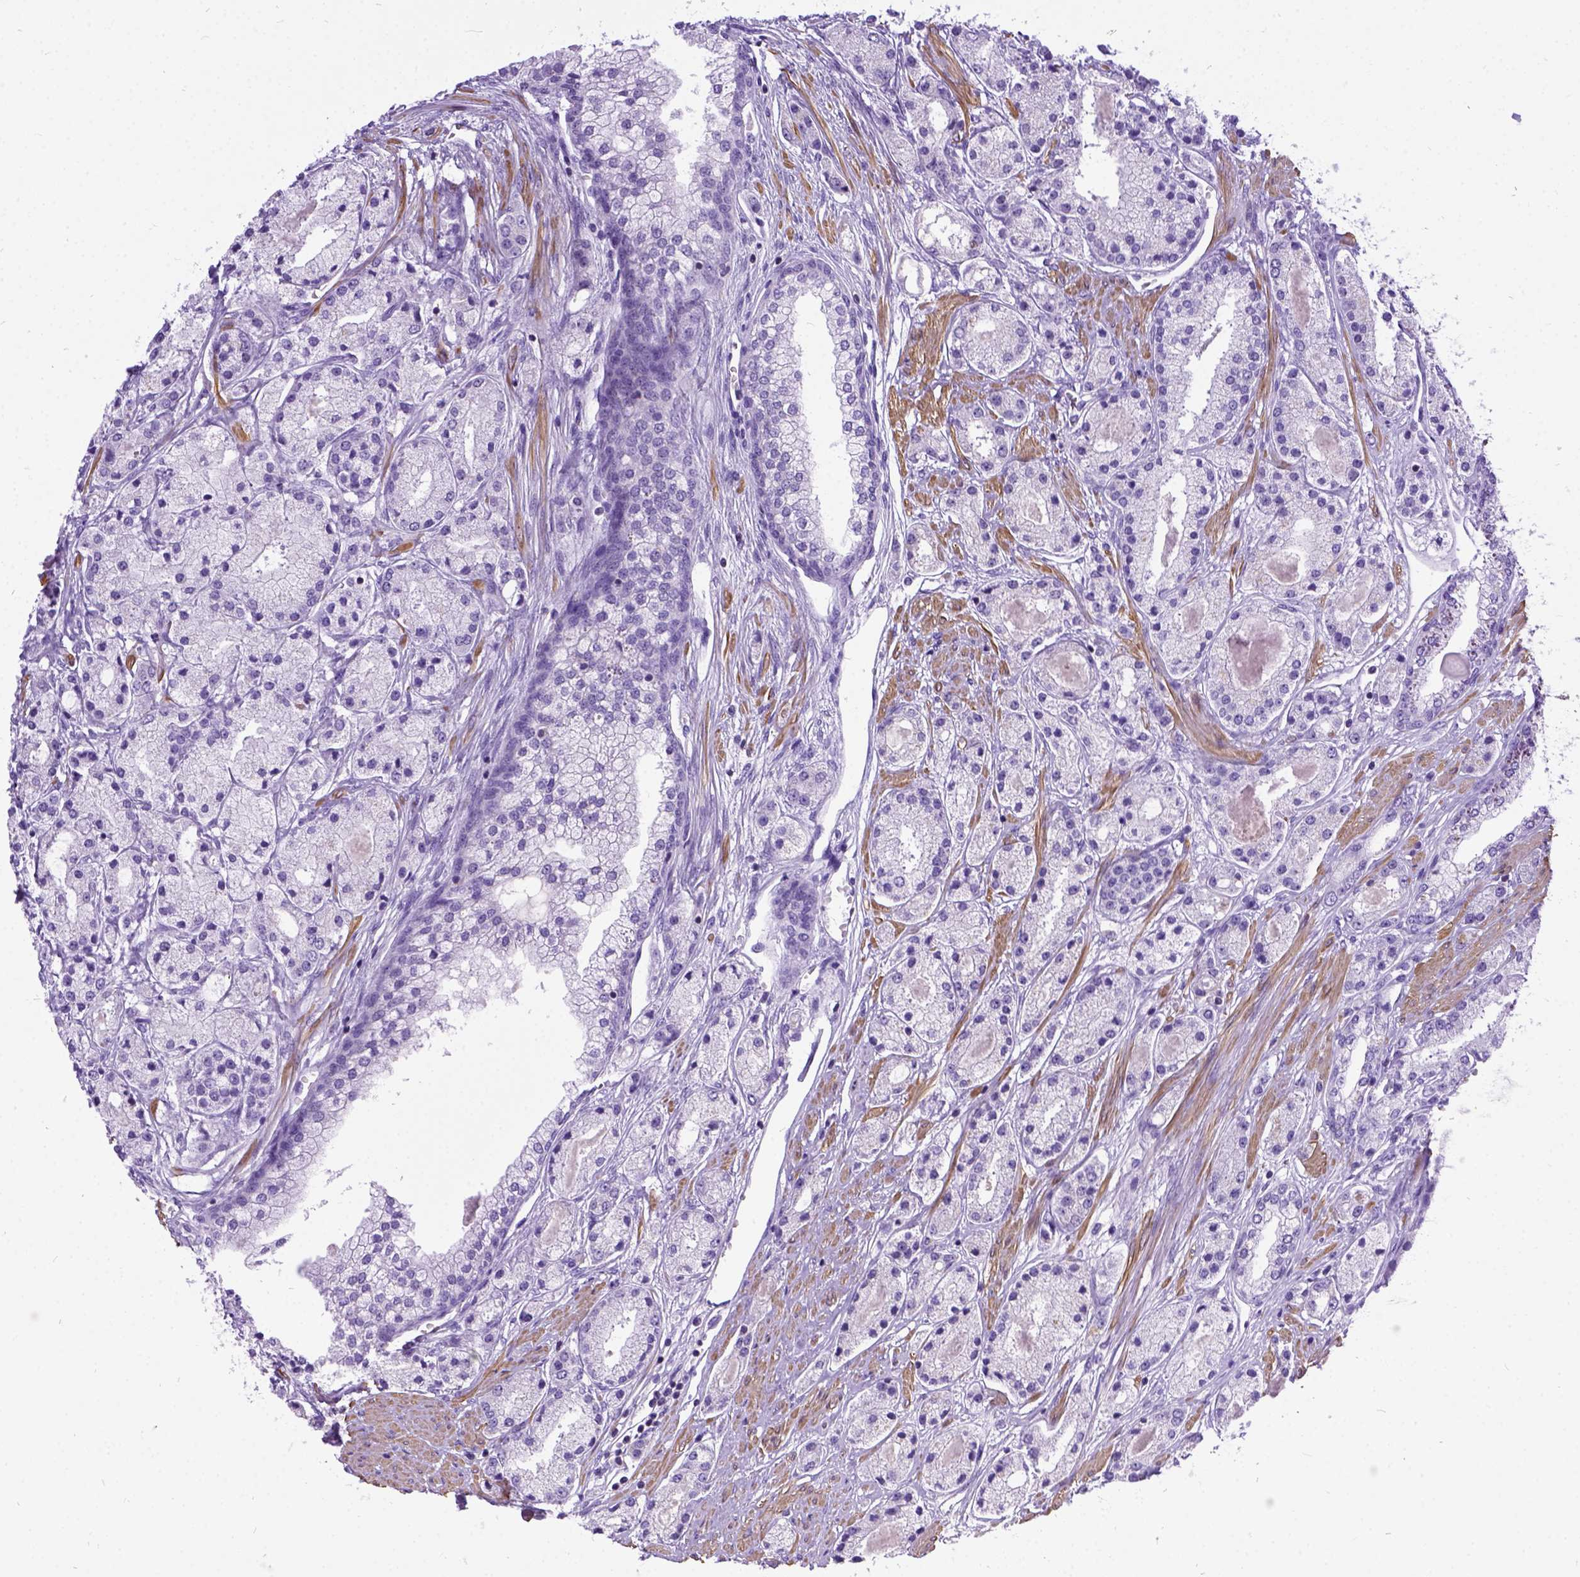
{"staining": {"intensity": "negative", "quantity": "none", "location": "none"}, "tissue": "prostate cancer", "cell_type": "Tumor cells", "image_type": "cancer", "snomed": [{"axis": "morphology", "description": "Adenocarcinoma, High grade"}, {"axis": "topography", "description": "Prostate"}], "caption": "IHC photomicrograph of neoplastic tissue: human prostate adenocarcinoma (high-grade) stained with DAB (3,3'-diaminobenzidine) reveals no significant protein expression in tumor cells.", "gene": "PRG2", "patient": {"sex": "male", "age": 67}}